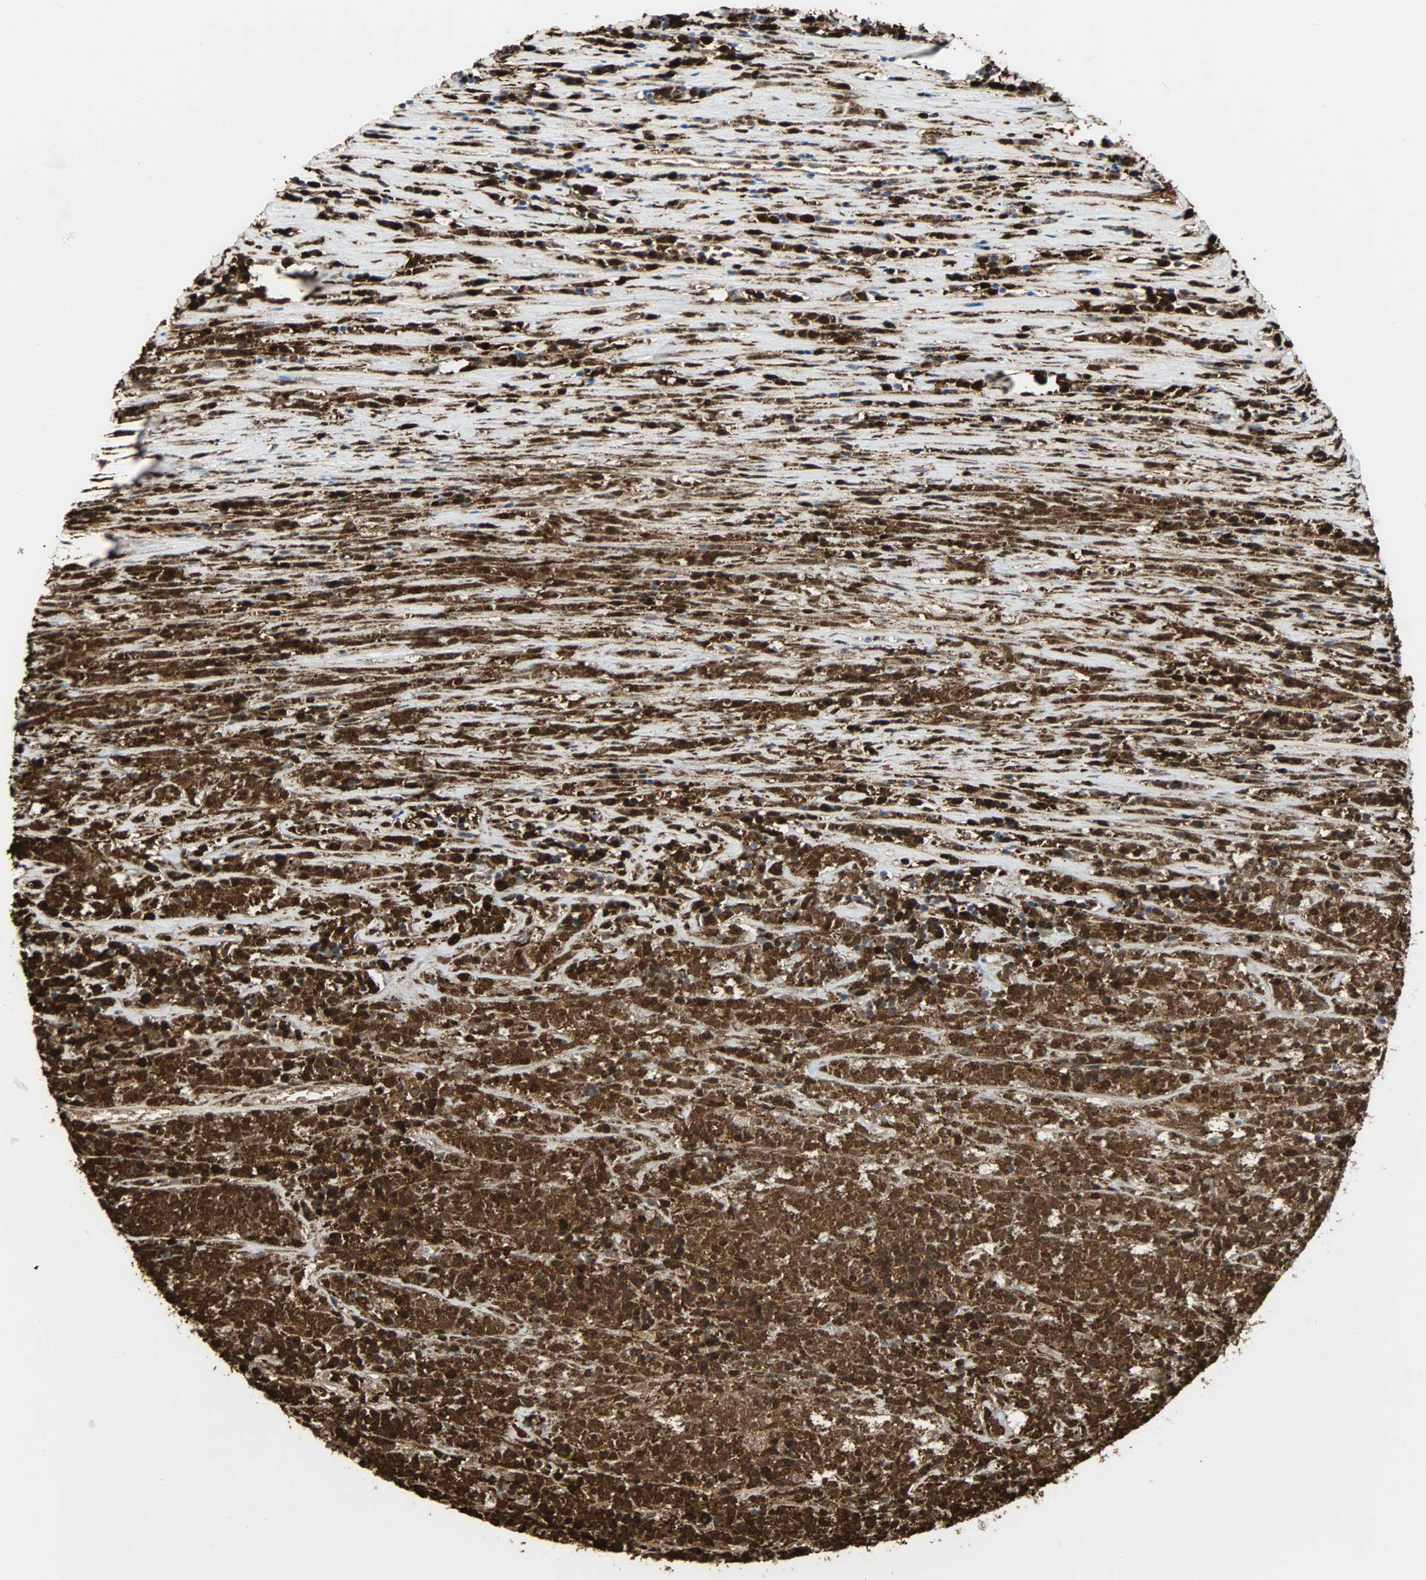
{"staining": {"intensity": "strong", "quantity": ">75%", "location": "cytoplasmic/membranous,nuclear"}, "tissue": "lymphoma", "cell_type": "Tumor cells", "image_type": "cancer", "snomed": [{"axis": "morphology", "description": "Malignant lymphoma, non-Hodgkin's type, High grade"}, {"axis": "topography", "description": "Lymph node"}], "caption": "Tumor cells demonstrate high levels of strong cytoplasmic/membranous and nuclear expression in about >75% of cells in lymphoma.", "gene": "VASP", "patient": {"sex": "female", "age": 73}}